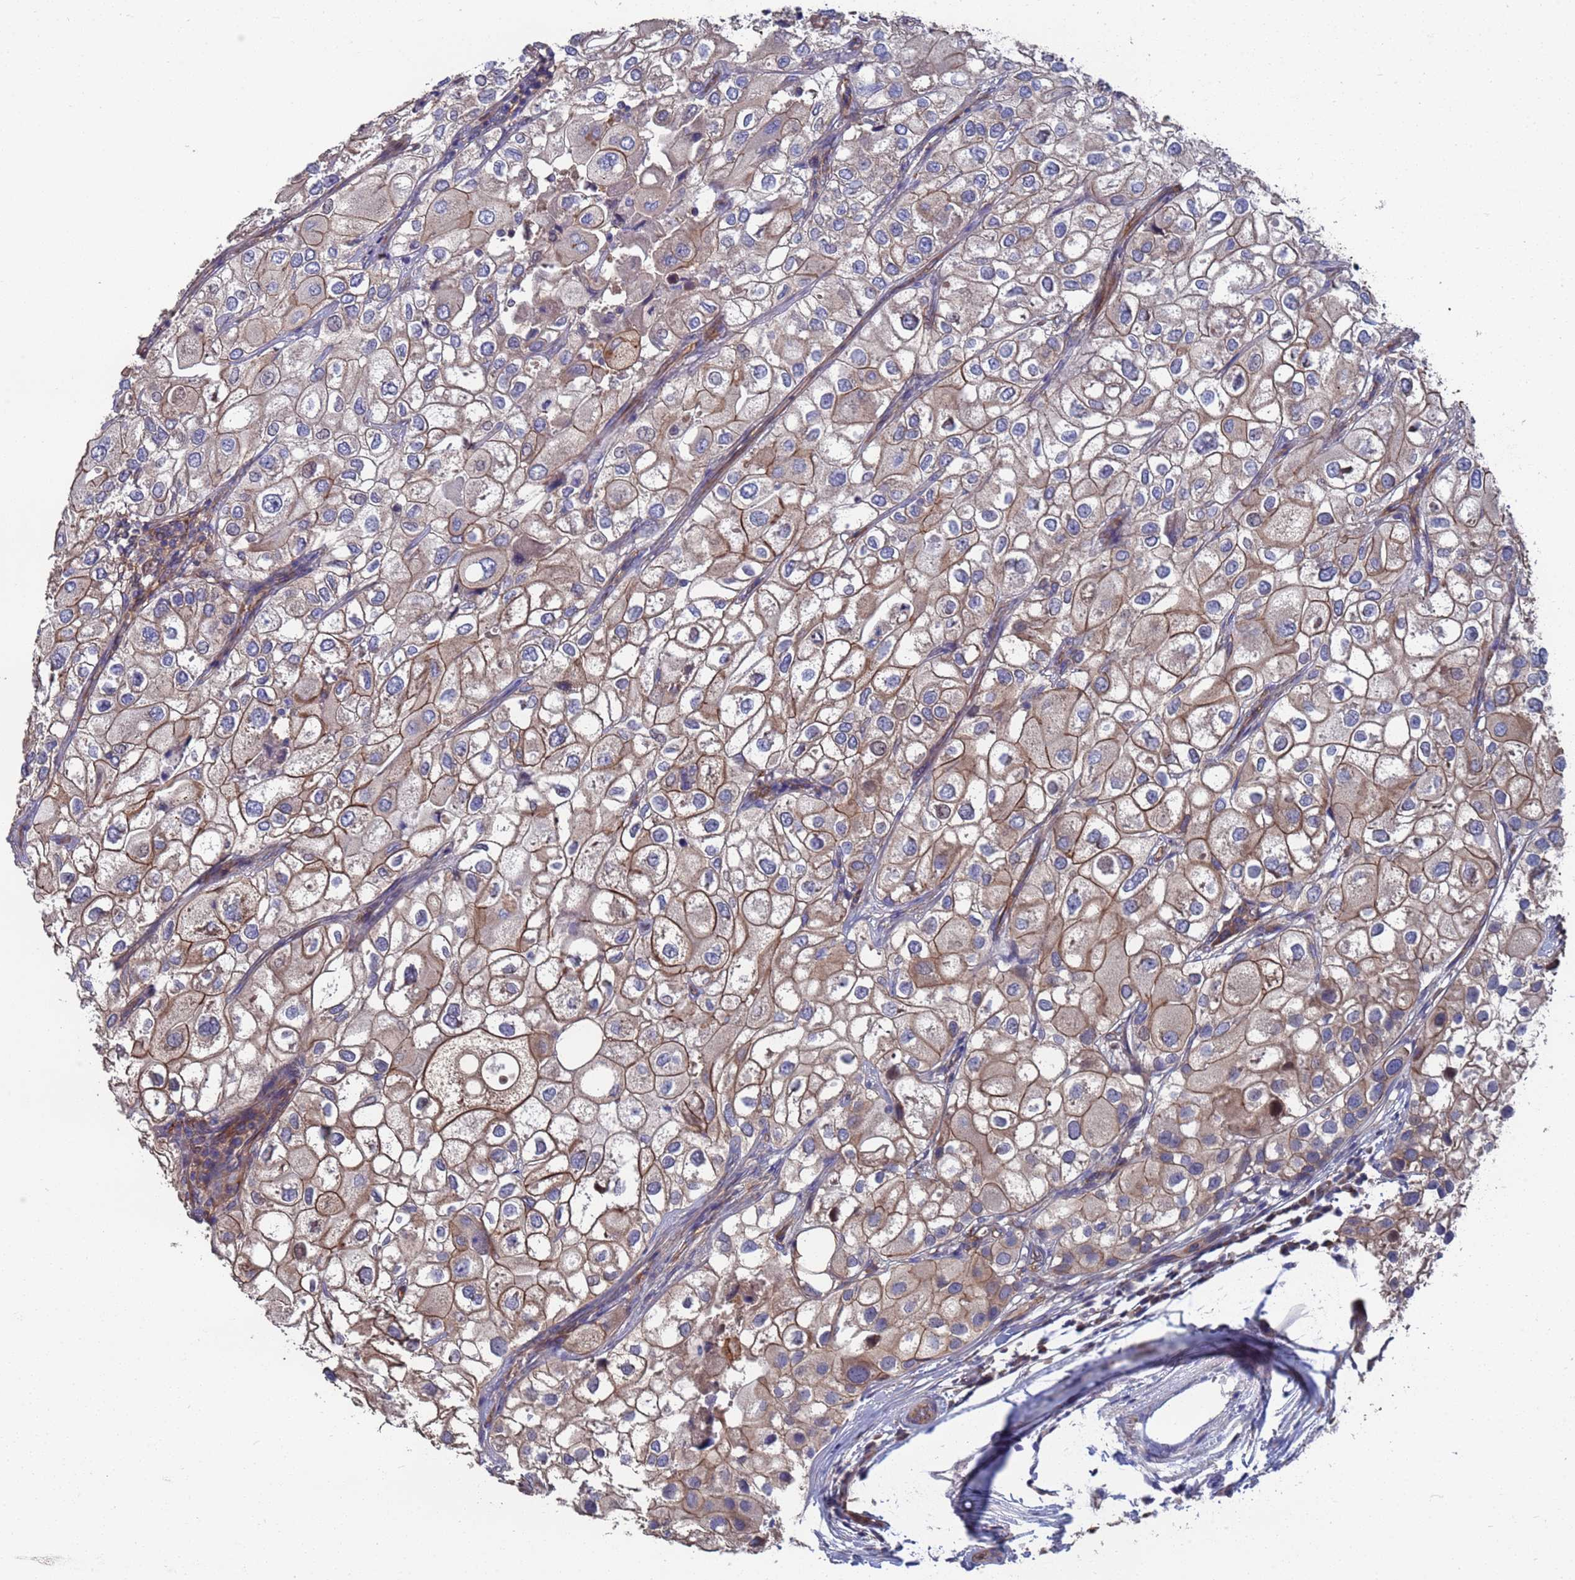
{"staining": {"intensity": "moderate", "quantity": "25%-75%", "location": "cytoplasmic/membranous"}, "tissue": "urothelial cancer", "cell_type": "Tumor cells", "image_type": "cancer", "snomed": [{"axis": "morphology", "description": "Urothelial carcinoma, High grade"}, {"axis": "topography", "description": "Urinary bladder"}], "caption": "Immunohistochemistry (DAB) staining of human high-grade urothelial carcinoma displays moderate cytoplasmic/membranous protein expression in about 25%-75% of tumor cells.", "gene": "NDUFAF6", "patient": {"sex": "male", "age": 64}}